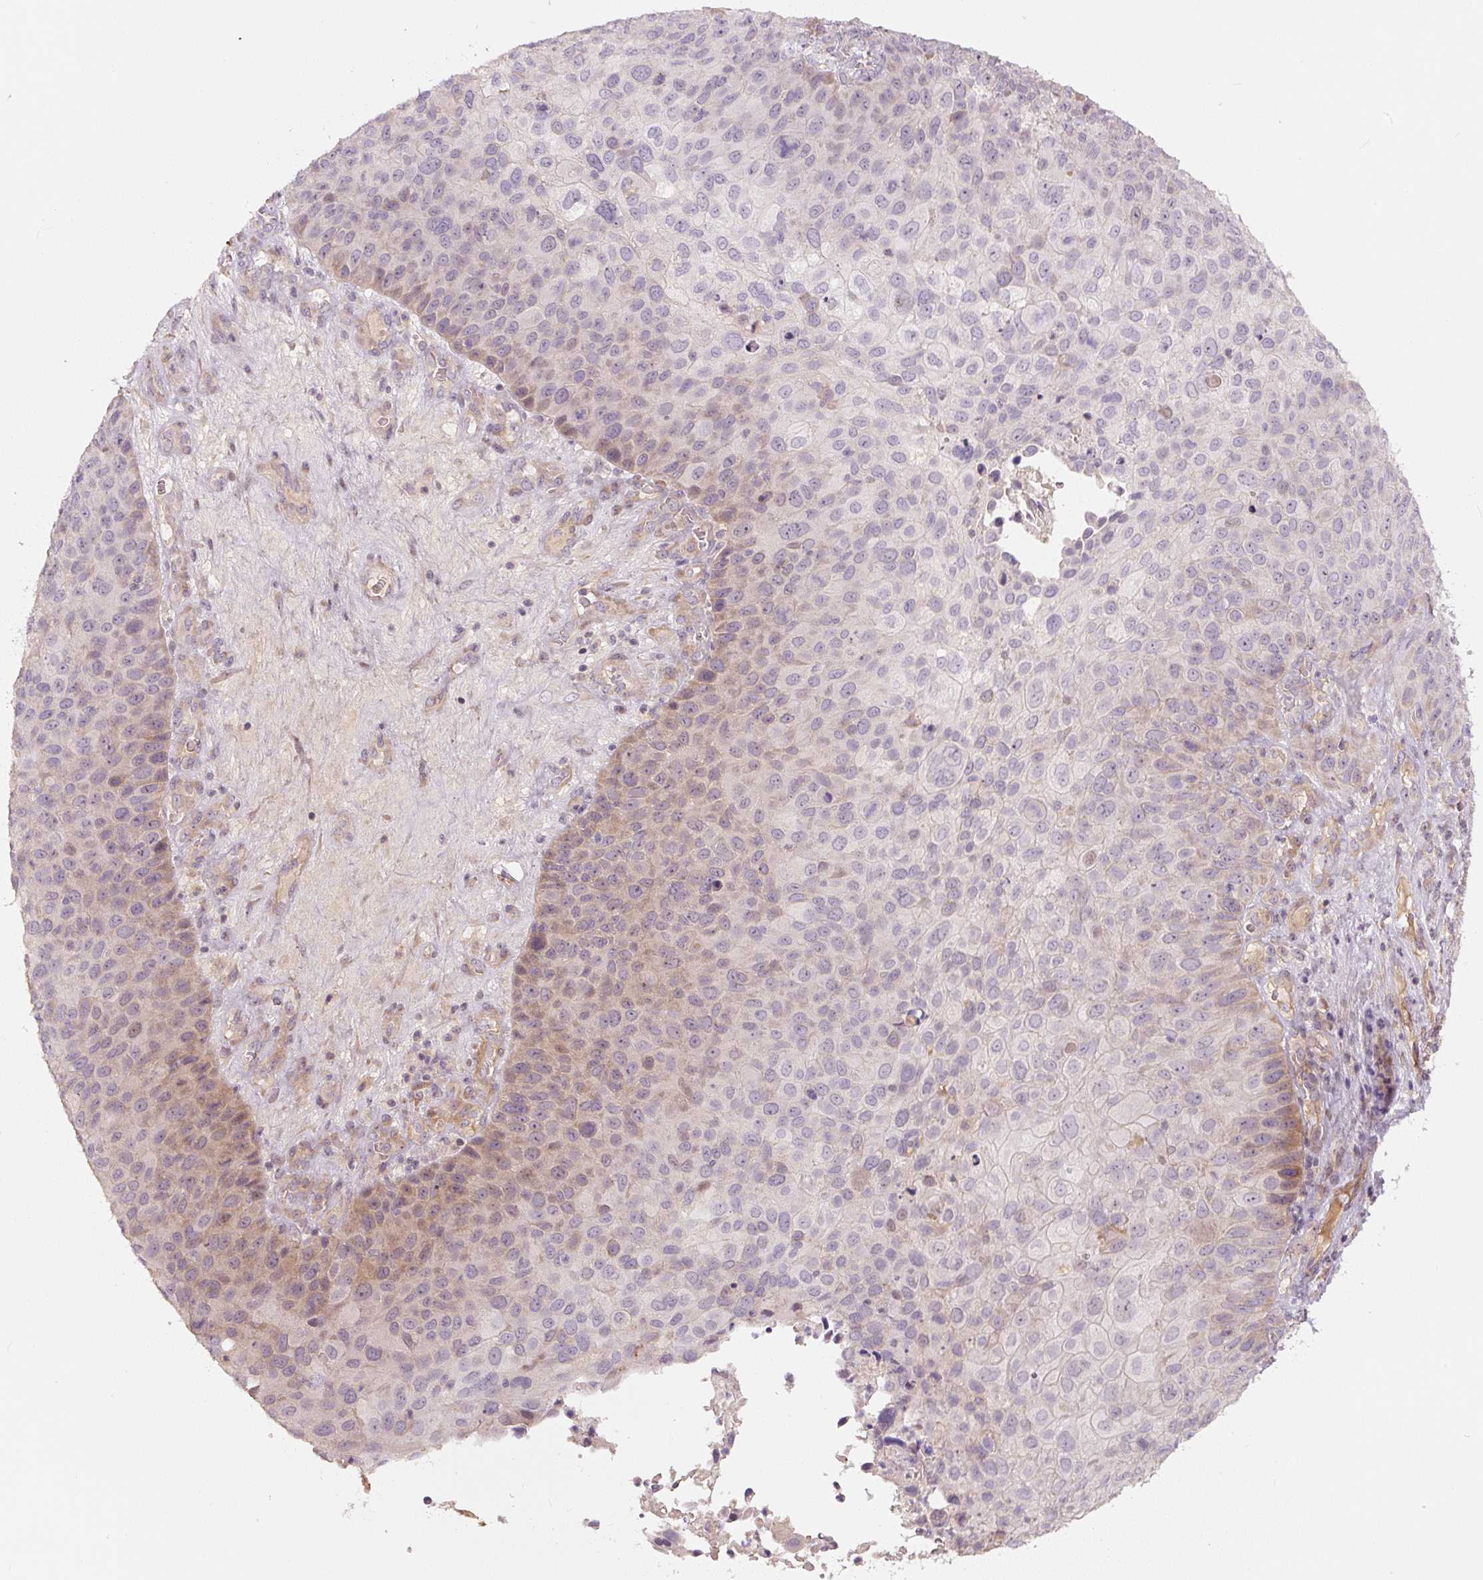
{"staining": {"intensity": "weak", "quantity": "<25%", "location": "cytoplasmic/membranous"}, "tissue": "skin cancer", "cell_type": "Tumor cells", "image_type": "cancer", "snomed": [{"axis": "morphology", "description": "Squamous cell carcinoma, NOS"}, {"axis": "topography", "description": "Skin"}], "caption": "Human skin cancer stained for a protein using immunohistochemistry (IHC) exhibits no positivity in tumor cells.", "gene": "PWWP3B", "patient": {"sex": "male", "age": 87}}